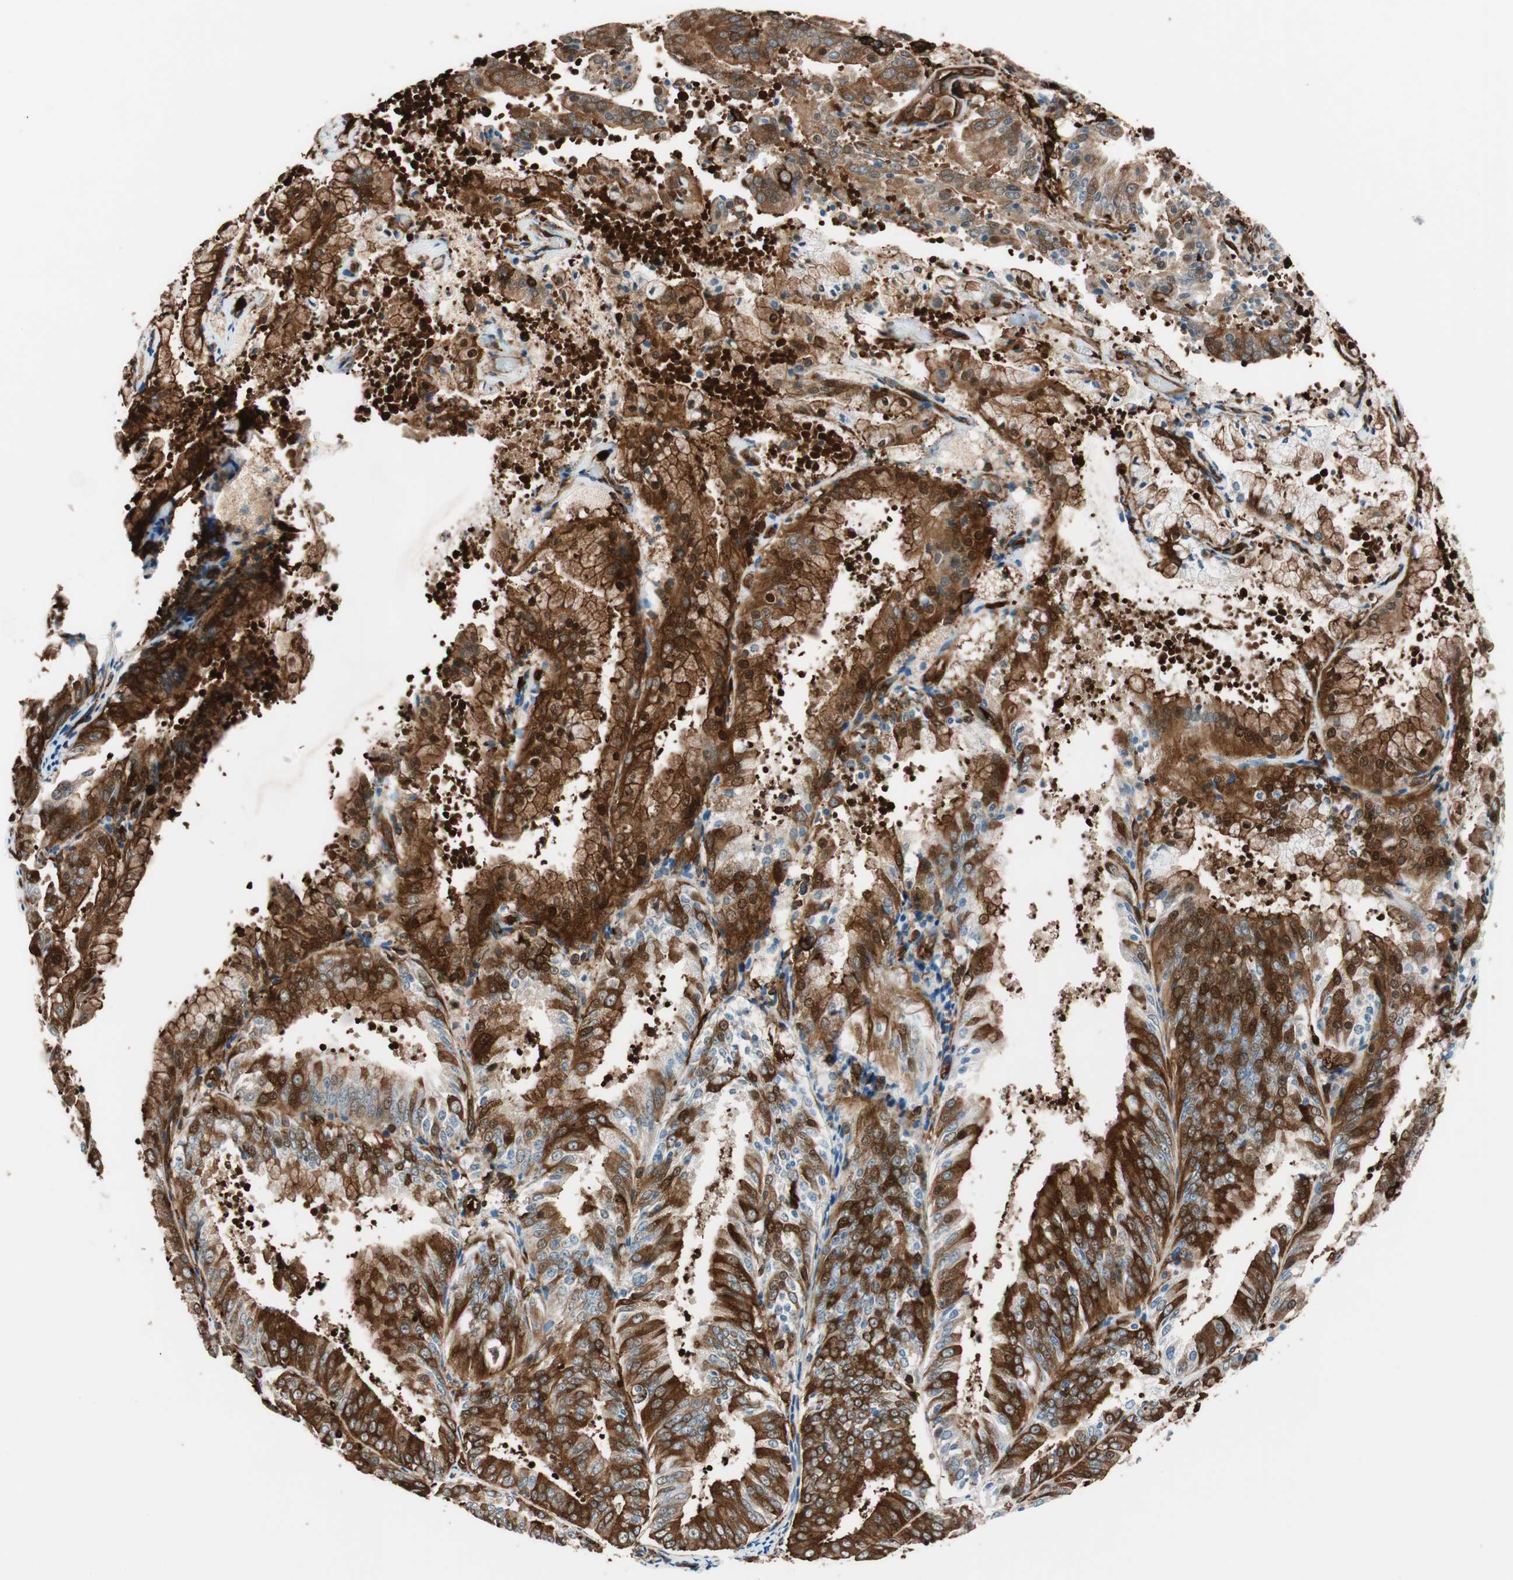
{"staining": {"intensity": "strong", "quantity": ">75%", "location": "cytoplasmic/membranous"}, "tissue": "endometrial cancer", "cell_type": "Tumor cells", "image_type": "cancer", "snomed": [{"axis": "morphology", "description": "Adenocarcinoma, NOS"}, {"axis": "topography", "description": "Endometrium"}], "caption": "Endometrial cancer tissue reveals strong cytoplasmic/membranous positivity in approximately >75% of tumor cells, visualized by immunohistochemistry.", "gene": "VASP", "patient": {"sex": "female", "age": 63}}